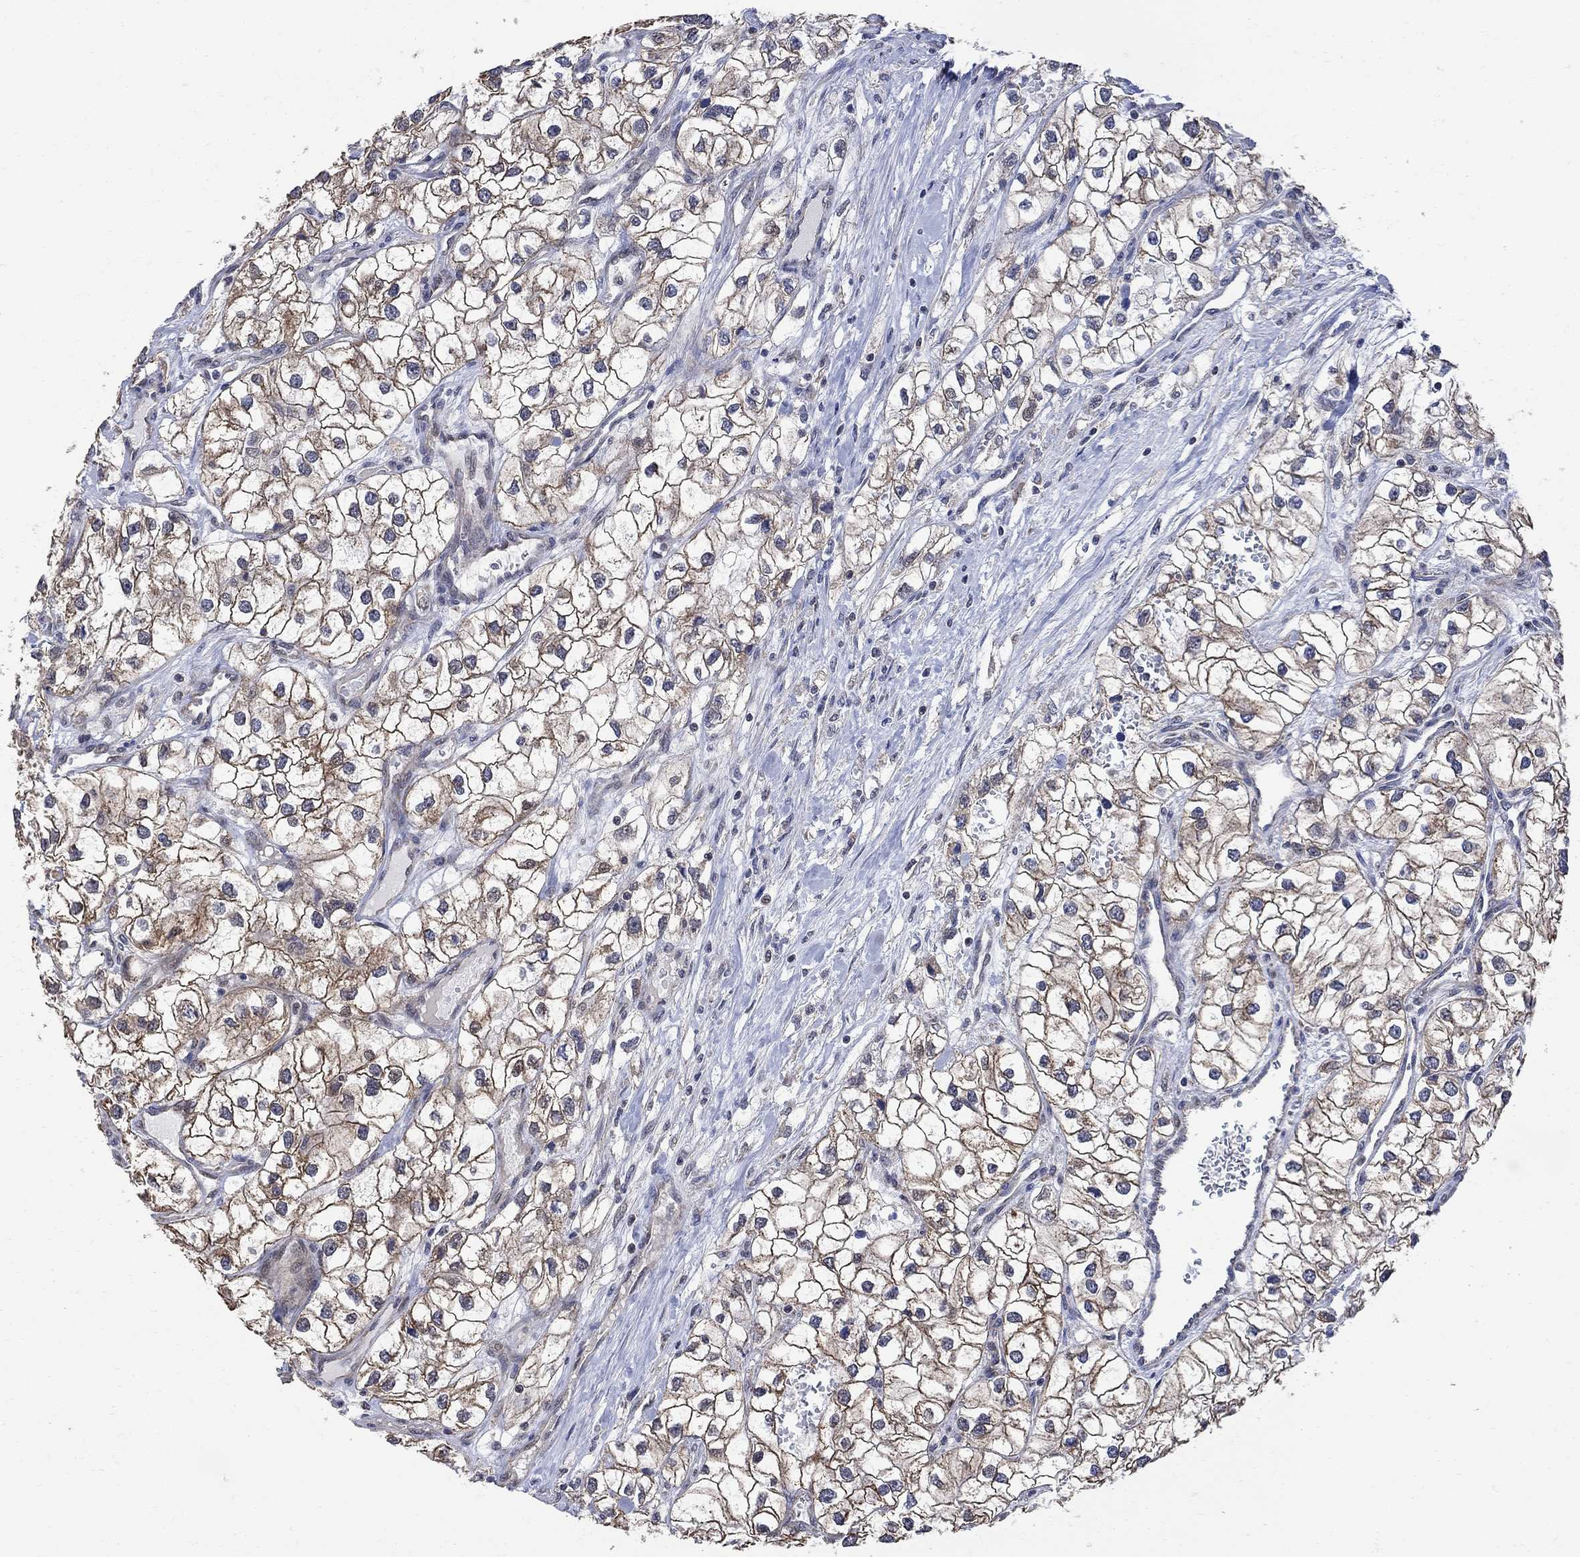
{"staining": {"intensity": "strong", "quantity": "25%-75%", "location": "cytoplasmic/membranous"}, "tissue": "renal cancer", "cell_type": "Tumor cells", "image_type": "cancer", "snomed": [{"axis": "morphology", "description": "Adenocarcinoma, NOS"}, {"axis": "topography", "description": "Kidney"}], "caption": "A brown stain labels strong cytoplasmic/membranous expression of a protein in human renal cancer (adenocarcinoma) tumor cells.", "gene": "ANKRA2", "patient": {"sex": "male", "age": 59}}